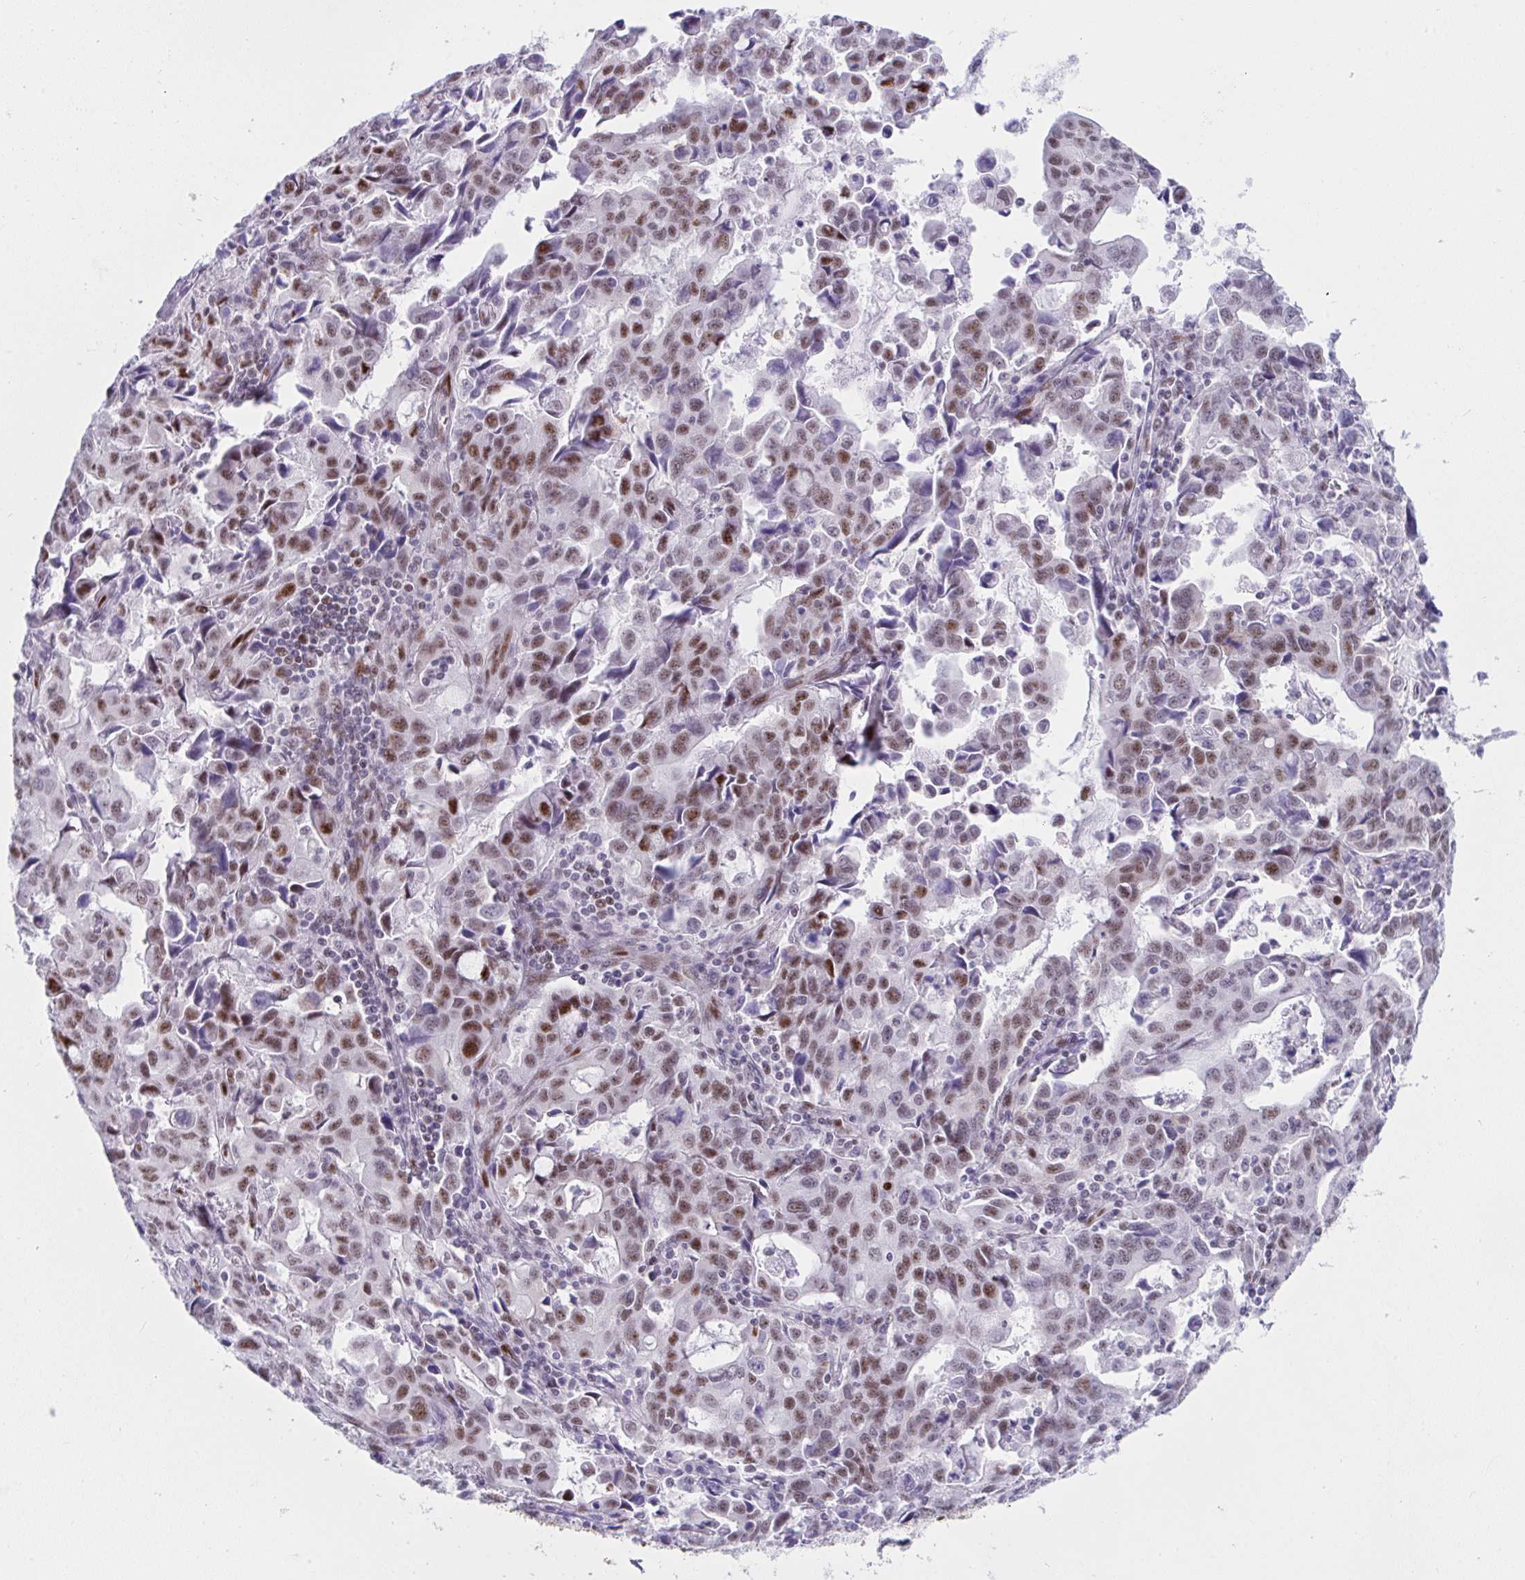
{"staining": {"intensity": "moderate", "quantity": ">75%", "location": "nuclear"}, "tissue": "stomach cancer", "cell_type": "Tumor cells", "image_type": "cancer", "snomed": [{"axis": "morphology", "description": "Adenocarcinoma, NOS"}, {"axis": "topography", "description": "Stomach, upper"}], "caption": "This micrograph demonstrates stomach adenocarcinoma stained with IHC to label a protein in brown. The nuclear of tumor cells show moderate positivity for the protein. Nuclei are counter-stained blue.", "gene": "IKZF2", "patient": {"sex": "male", "age": 85}}